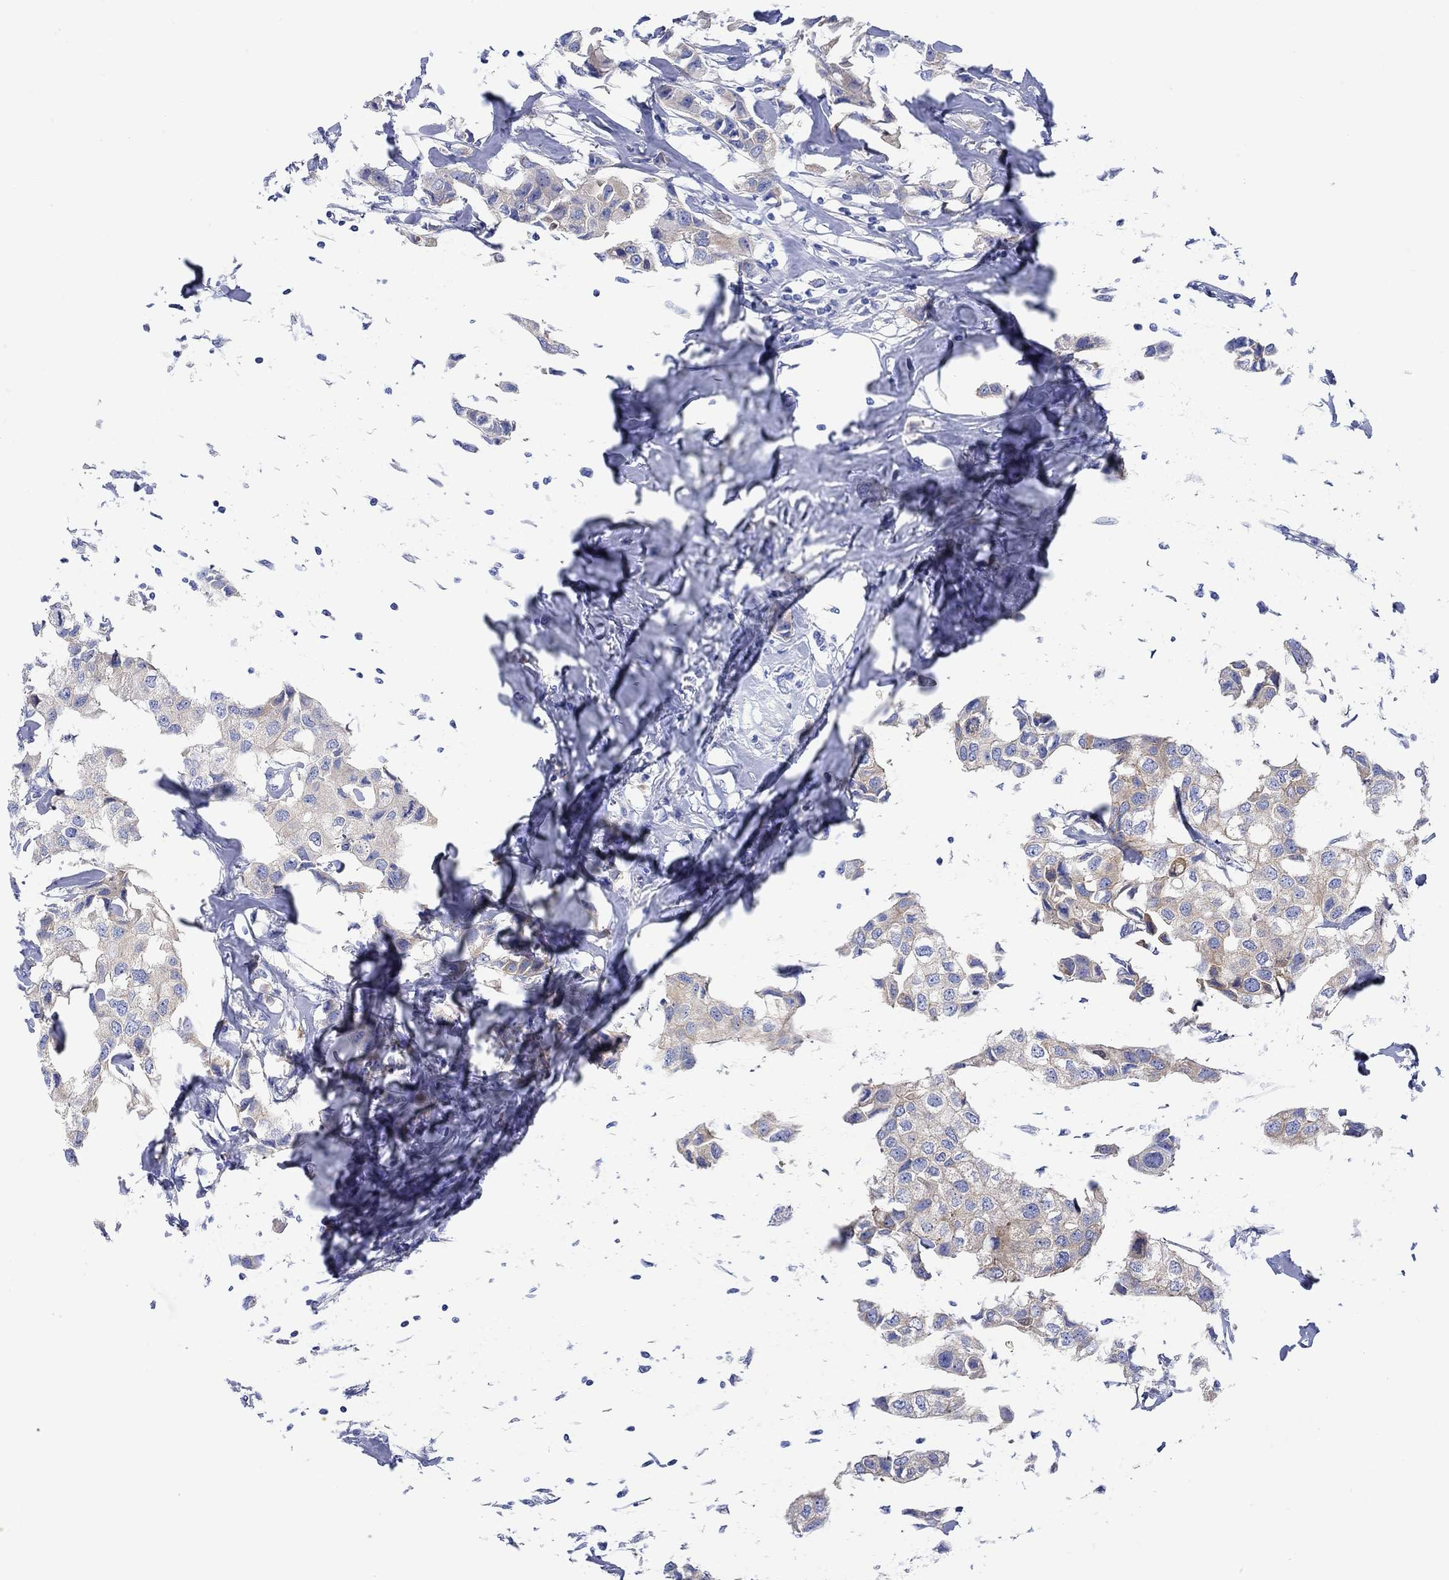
{"staining": {"intensity": "moderate", "quantity": "<25%", "location": "cytoplasmic/membranous"}, "tissue": "breast cancer", "cell_type": "Tumor cells", "image_type": "cancer", "snomed": [{"axis": "morphology", "description": "Duct carcinoma"}, {"axis": "topography", "description": "Breast"}], "caption": "Human breast invasive ductal carcinoma stained for a protein (brown) reveals moderate cytoplasmic/membranous positive positivity in about <25% of tumor cells.", "gene": "REEP6", "patient": {"sex": "female", "age": 80}}